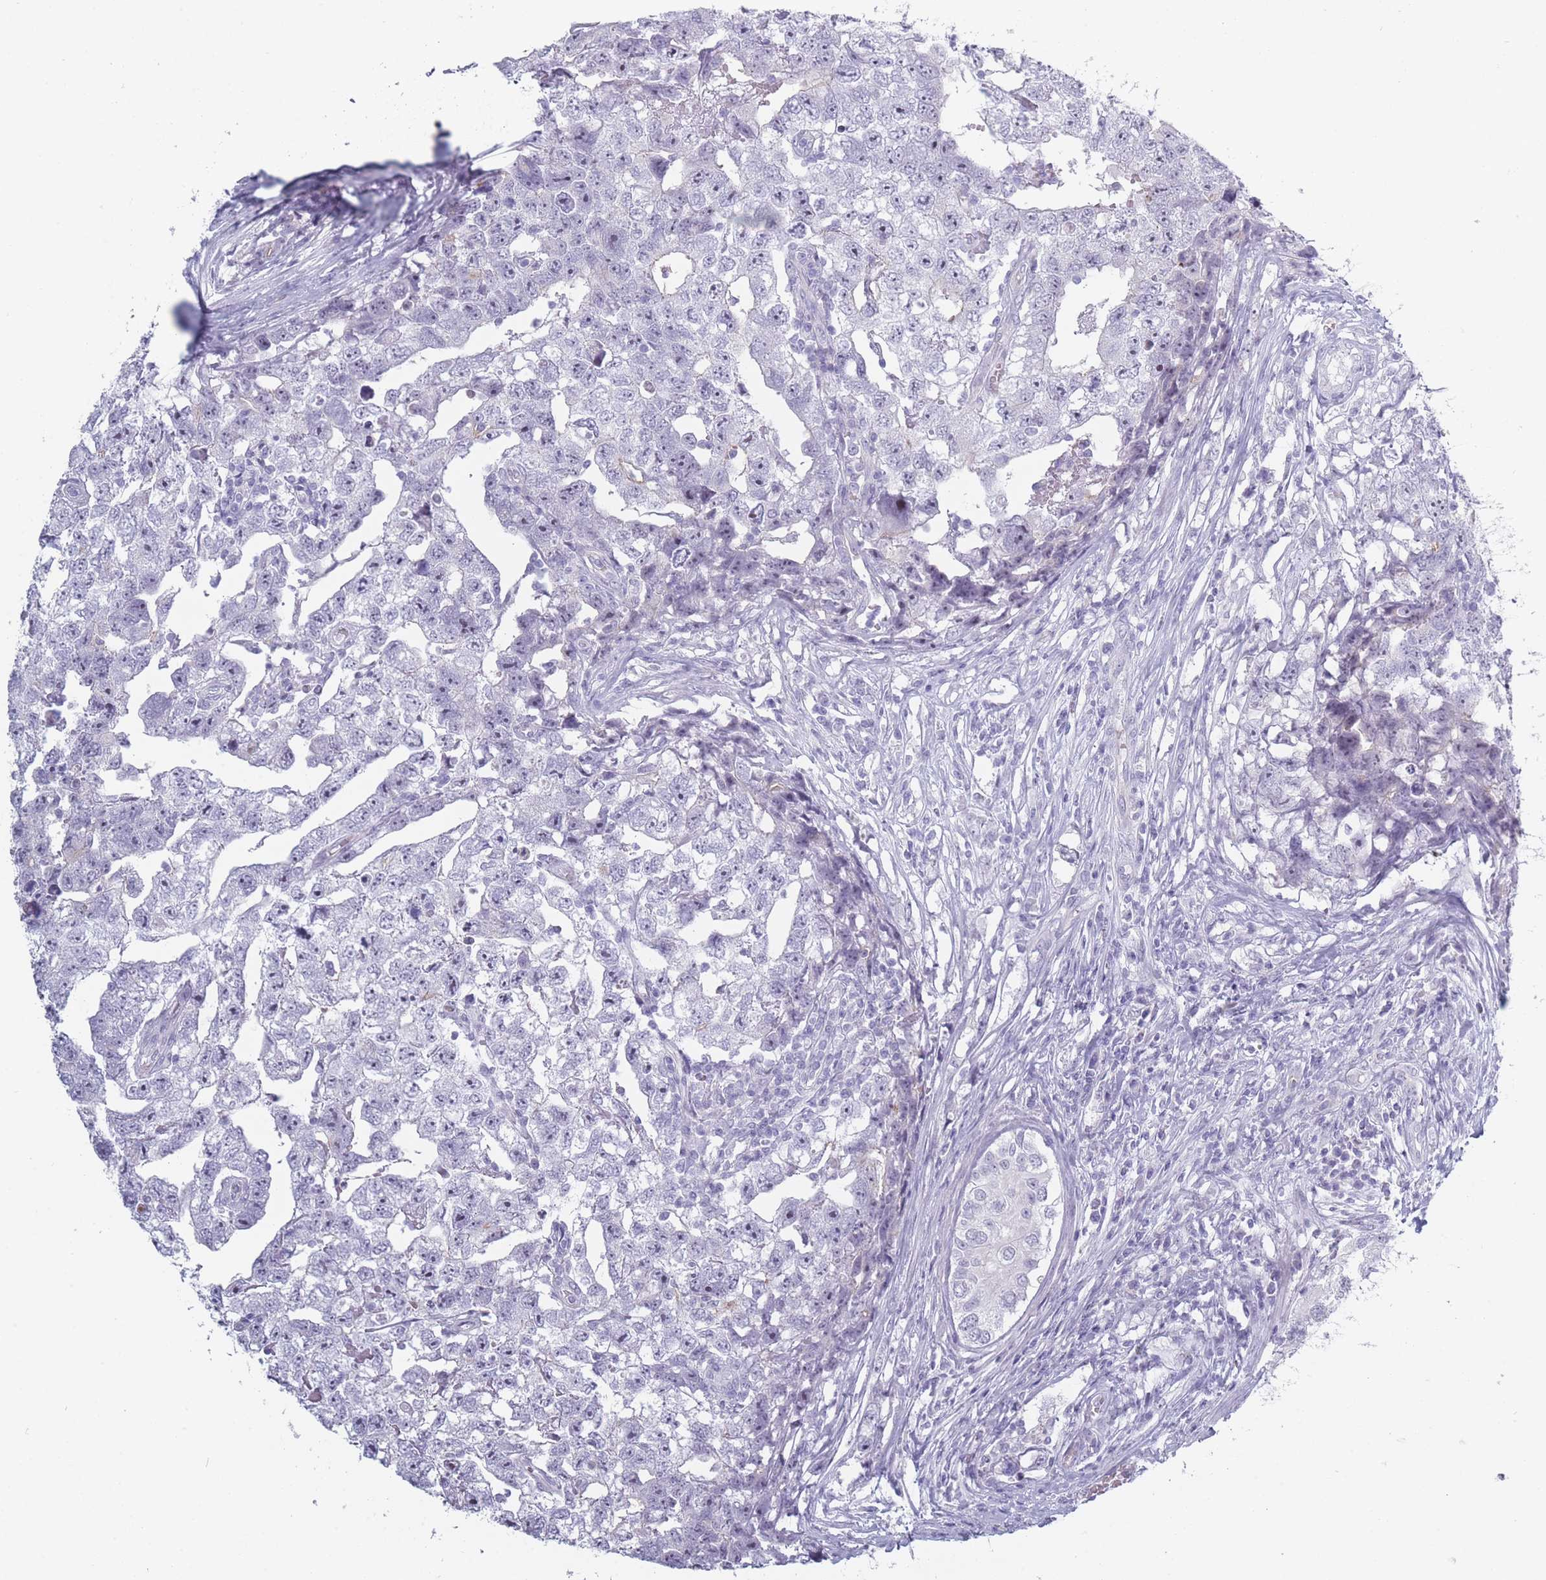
{"staining": {"intensity": "negative", "quantity": "none", "location": "none"}, "tissue": "testis cancer", "cell_type": "Tumor cells", "image_type": "cancer", "snomed": [{"axis": "morphology", "description": "Carcinoma, Embryonal, NOS"}, {"axis": "topography", "description": "Testis"}], "caption": "Testis cancer stained for a protein using immunohistochemistry displays no staining tumor cells.", "gene": "ROS1", "patient": {"sex": "male", "age": 22}}